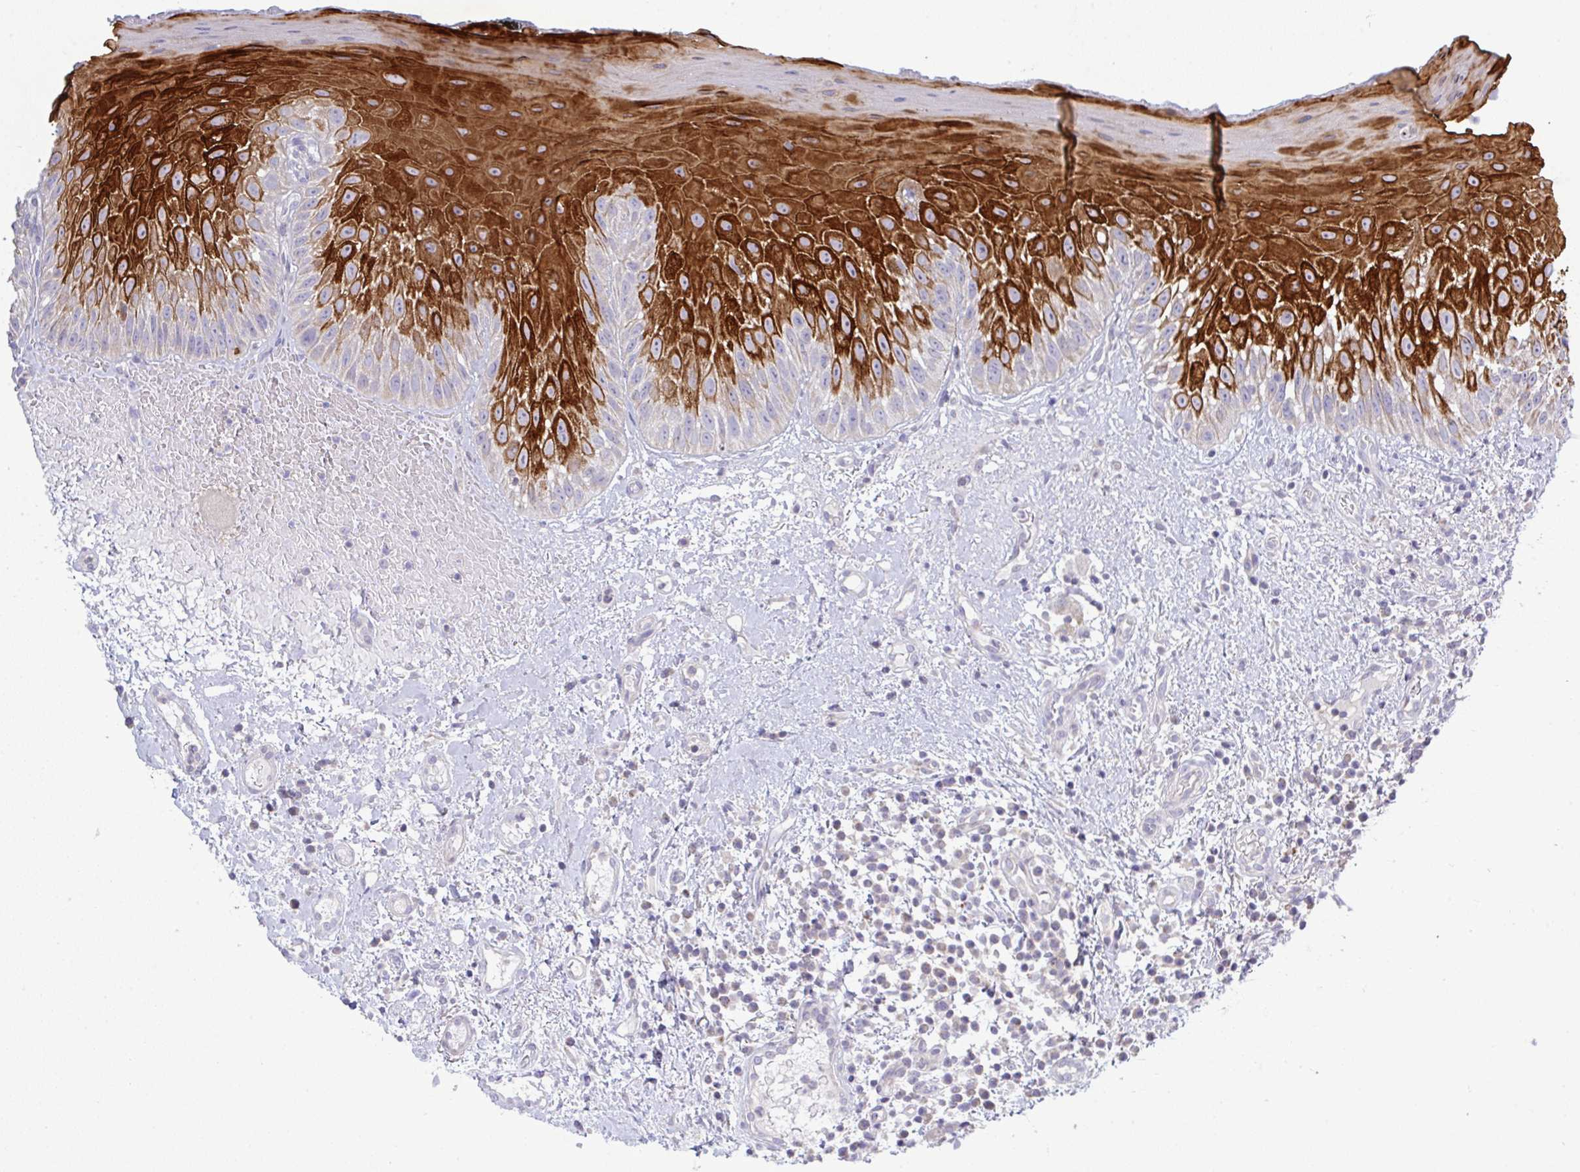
{"staining": {"intensity": "strong", "quantity": "25%-75%", "location": "cytoplasmic/membranous"}, "tissue": "oral mucosa", "cell_type": "Squamous epithelial cells", "image_type": "normal", "snomed": [{"axis": "morphology", "description": "Normal tissue, NOS"}, {"axis": "topography", "description": "Oral tissue"}, {"axis": "topography", "description": "Tounge, NOS"}], "caption": "This is a photomicrograph of immunohistochemistry (IHC) staining of unremarkable oral mucosa, which shows strong expression in the cytoplasmic/membranous of squamous epithelial cells.", "gene": "NDUFA7", "patient": {"sex": "male", "age": 83}}